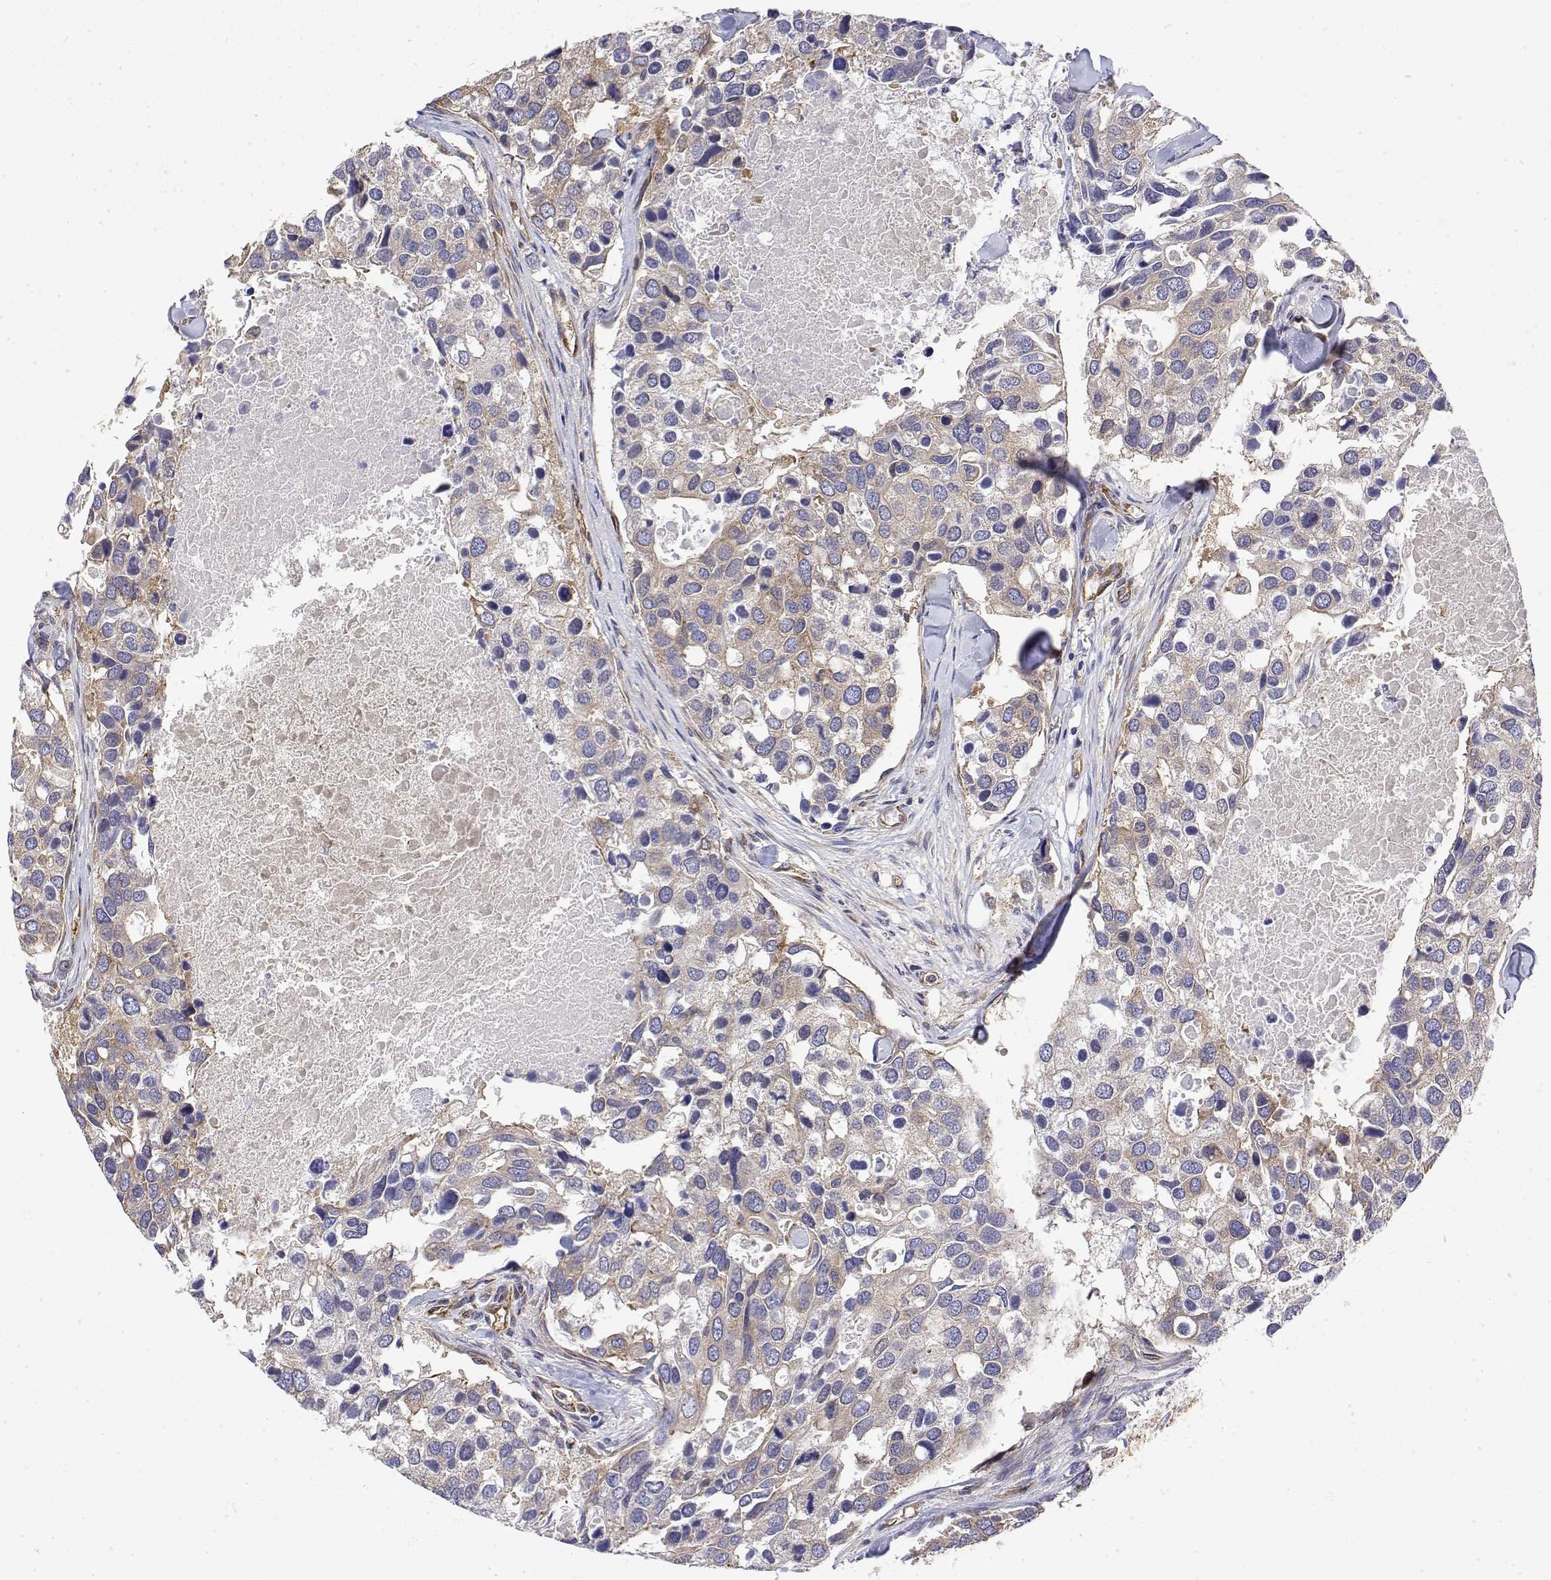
{"staining": {"intensity": "weak", "quantity": "<25%", "location": "cytoplasmic/membranous"}, "tissue": "breast cancer", "cell_type": "Tumor cells", "image_type": "cancer", "snomed": [{"axis": "morphology", "description": "Duct carcinoma"}, {"axis": "topography", "description": "Breast"}], "caption": "Image shows no protein staining in tumor cells of intraductal carcinoma (breast) tissue.", "gene": "EEF1G", "patient": {"sex": "female", "age": 83}}